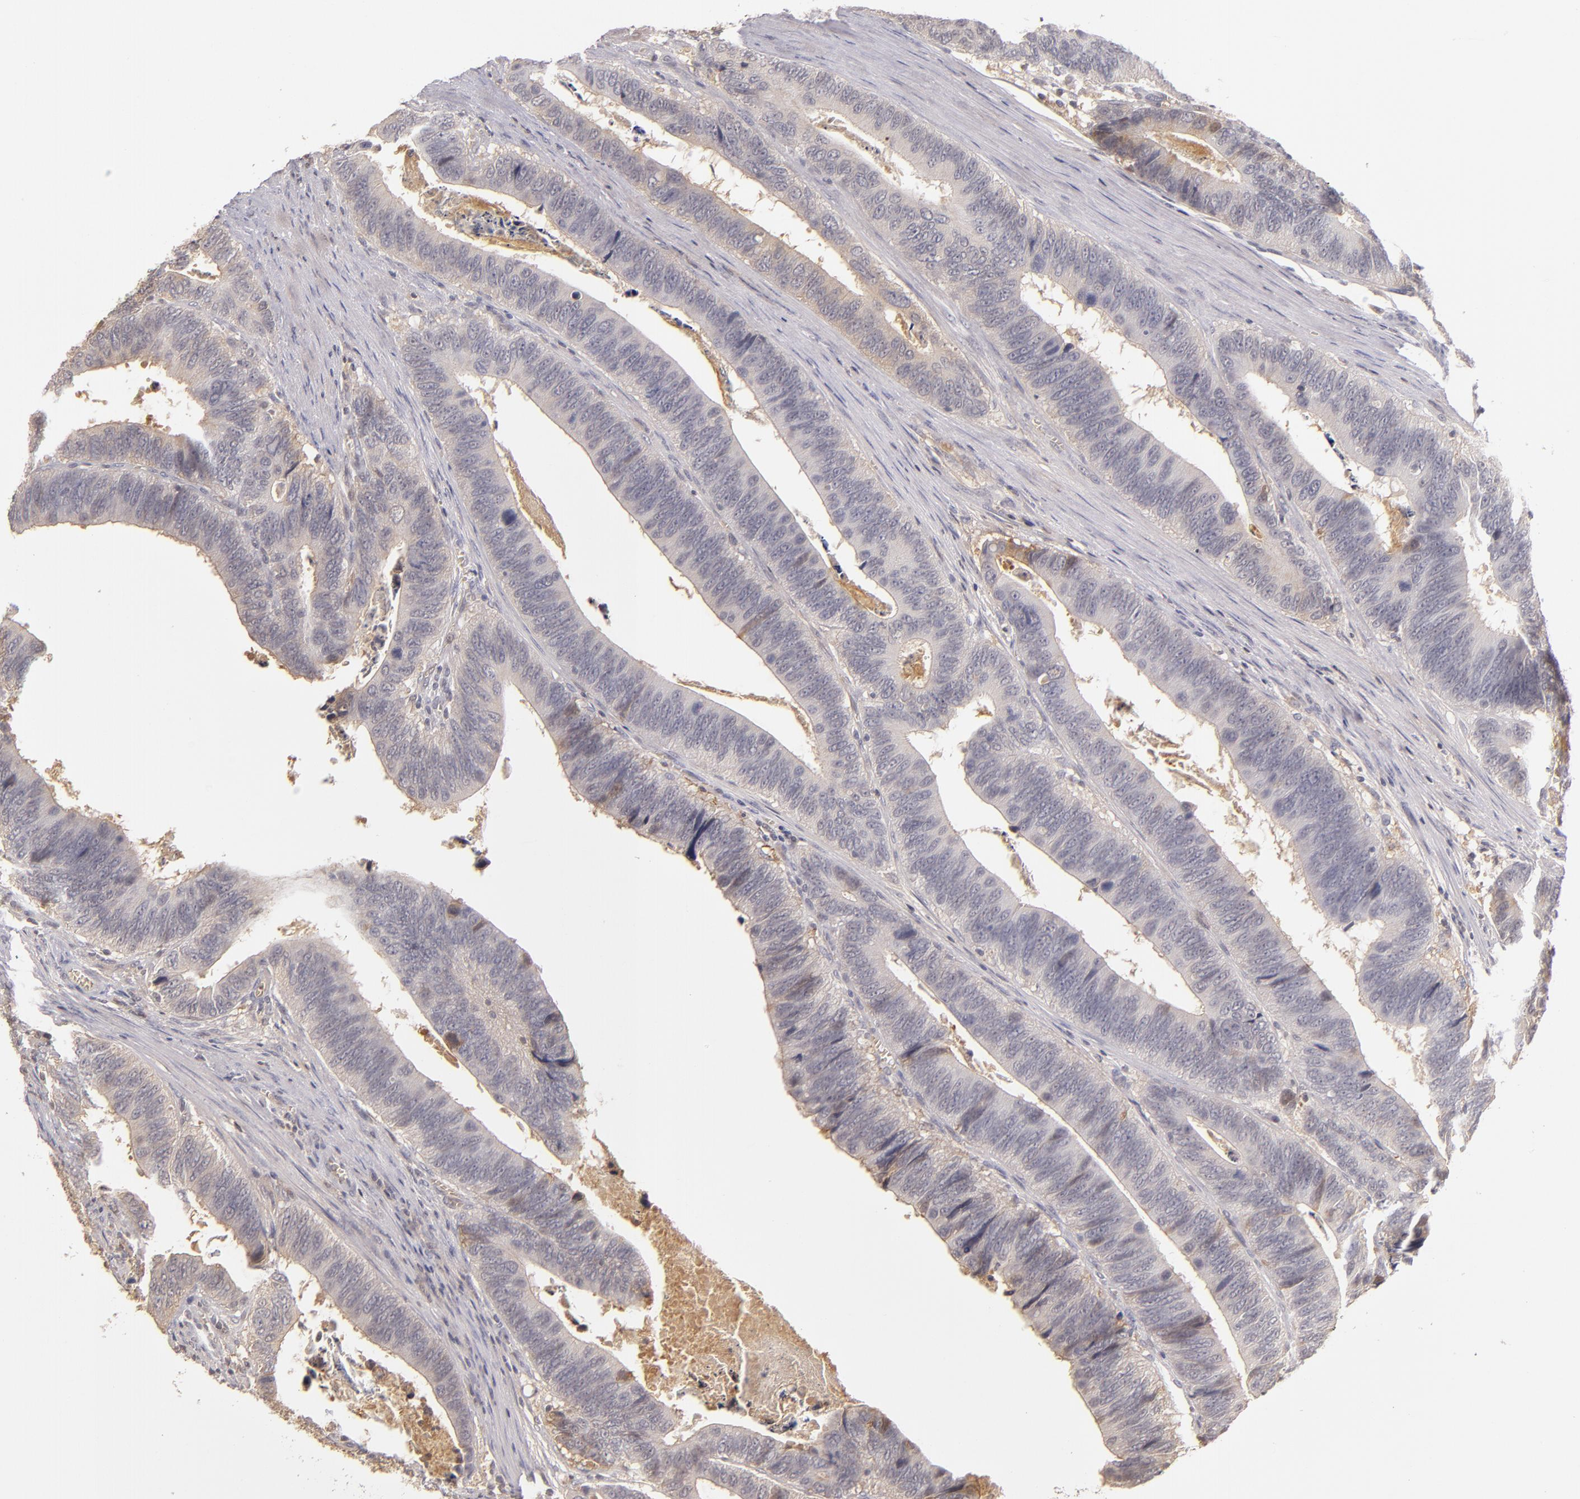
{"staining": {"intensity": "weak", "quantity": ">75%", "location": "cytoplasmic/membranous"}, "tissue": "colorectal cancer", "cell_type": "Tumor cells", "image_type": "cancer", "snomed": [{"axis": "morphology", "description": "Adenocarcinoma, NOS"}, {"axis": "topography", "description": "Colon"}], "caption": "A micrograph of human colorectal cancer stained for a protein exhibits weak cytoplasmic/membranous brown staining in tumor cells.", "gene": "LRG1", "patient": {"sex": "male", "age": 72}}